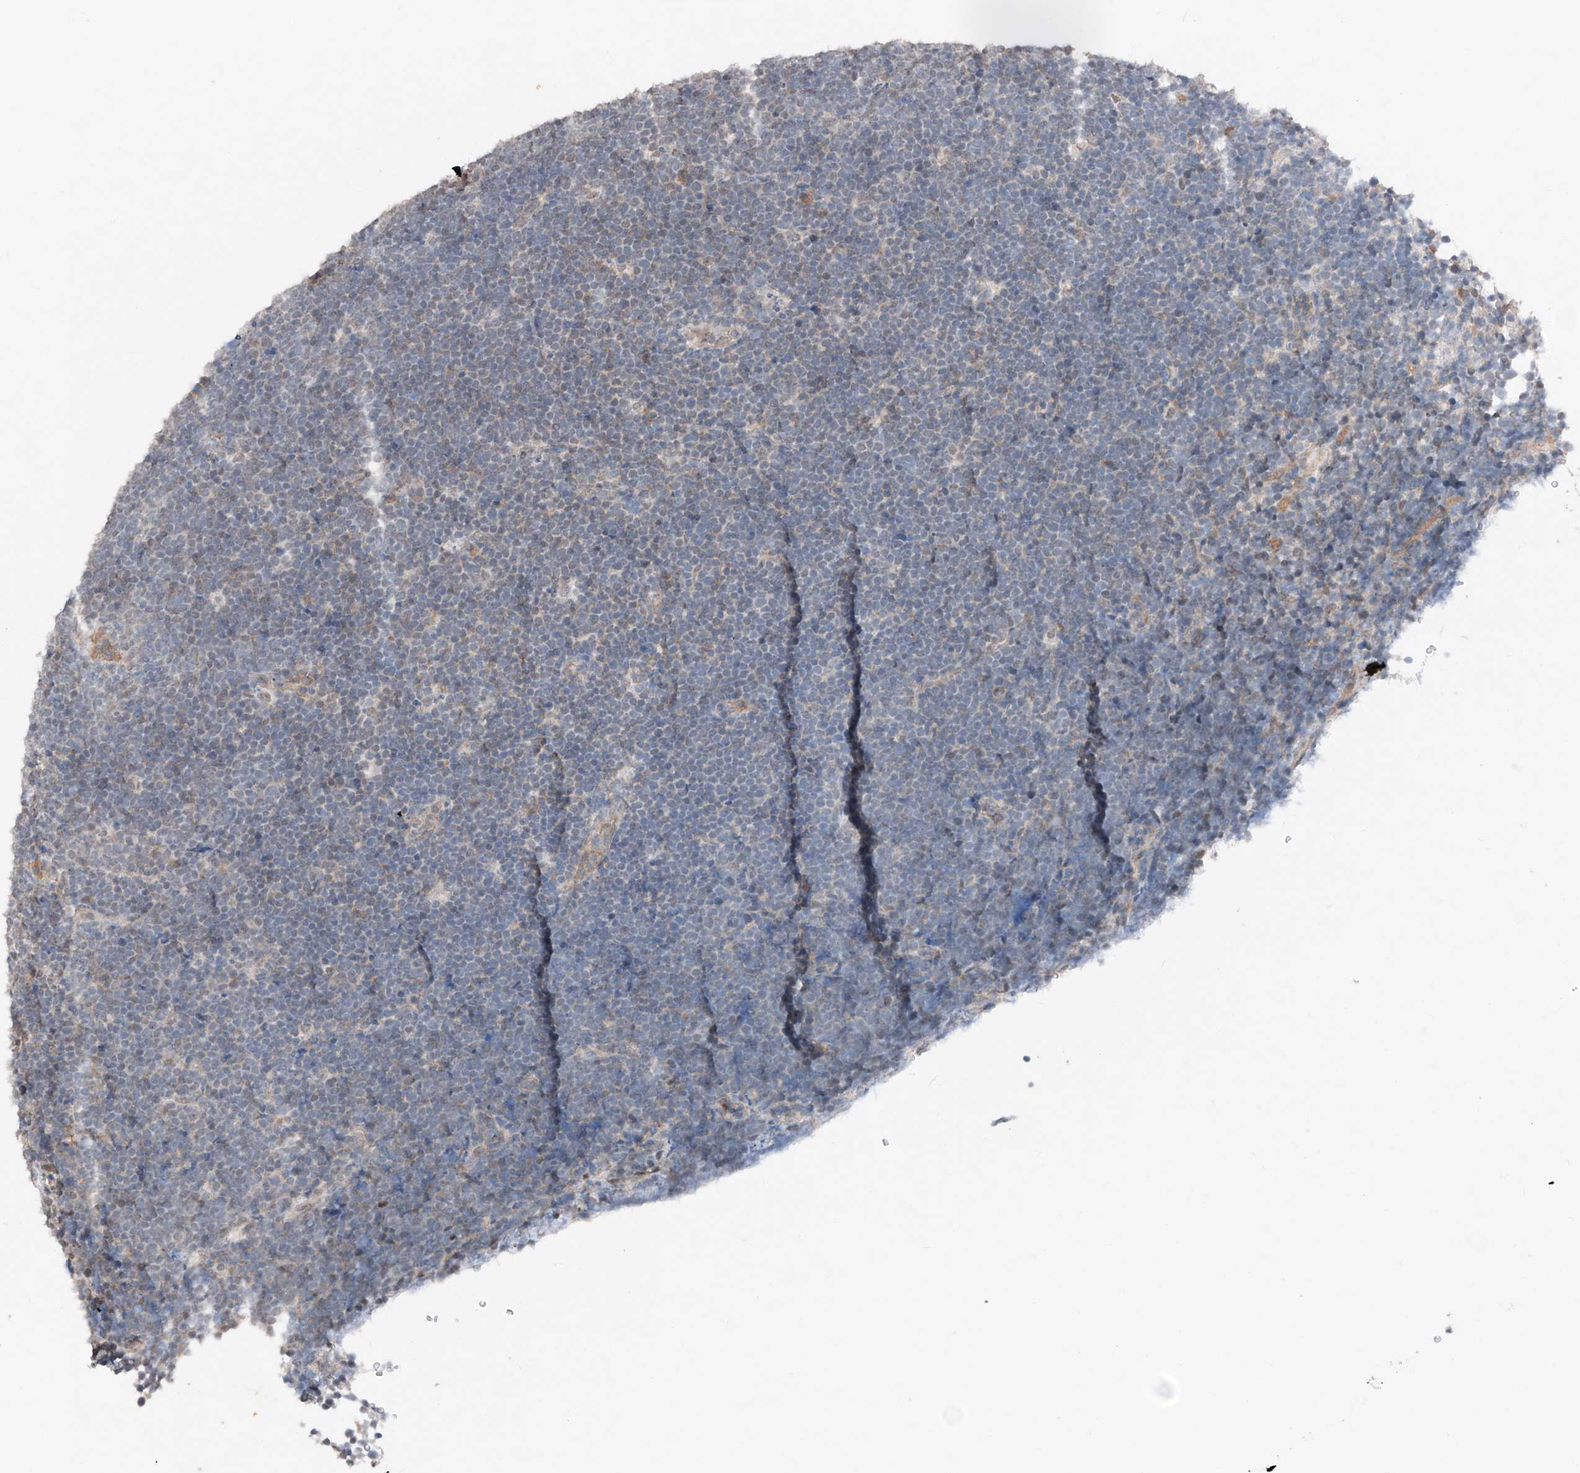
{"staining": {"intensity": "negative", "quantity": "none", "location": "none"}, "tissue": "lymphoma", "cell_type": "Tumor cells", "image_type": "cancer", "snomed": [{"axis": "morphology", "description": "Malignant lymphoma, non-Hodgkin's type, High grade"}, {"axis": "topography", "description": "Lymph node"}], "caption": "DAB (3,3'-diaminobenzidine) immunohistochemical staining of human lymphoma demonstrates no significant expression in tumor cells.", "gene": "TBX4", "patient": {"sex": "male", "age": 13}}